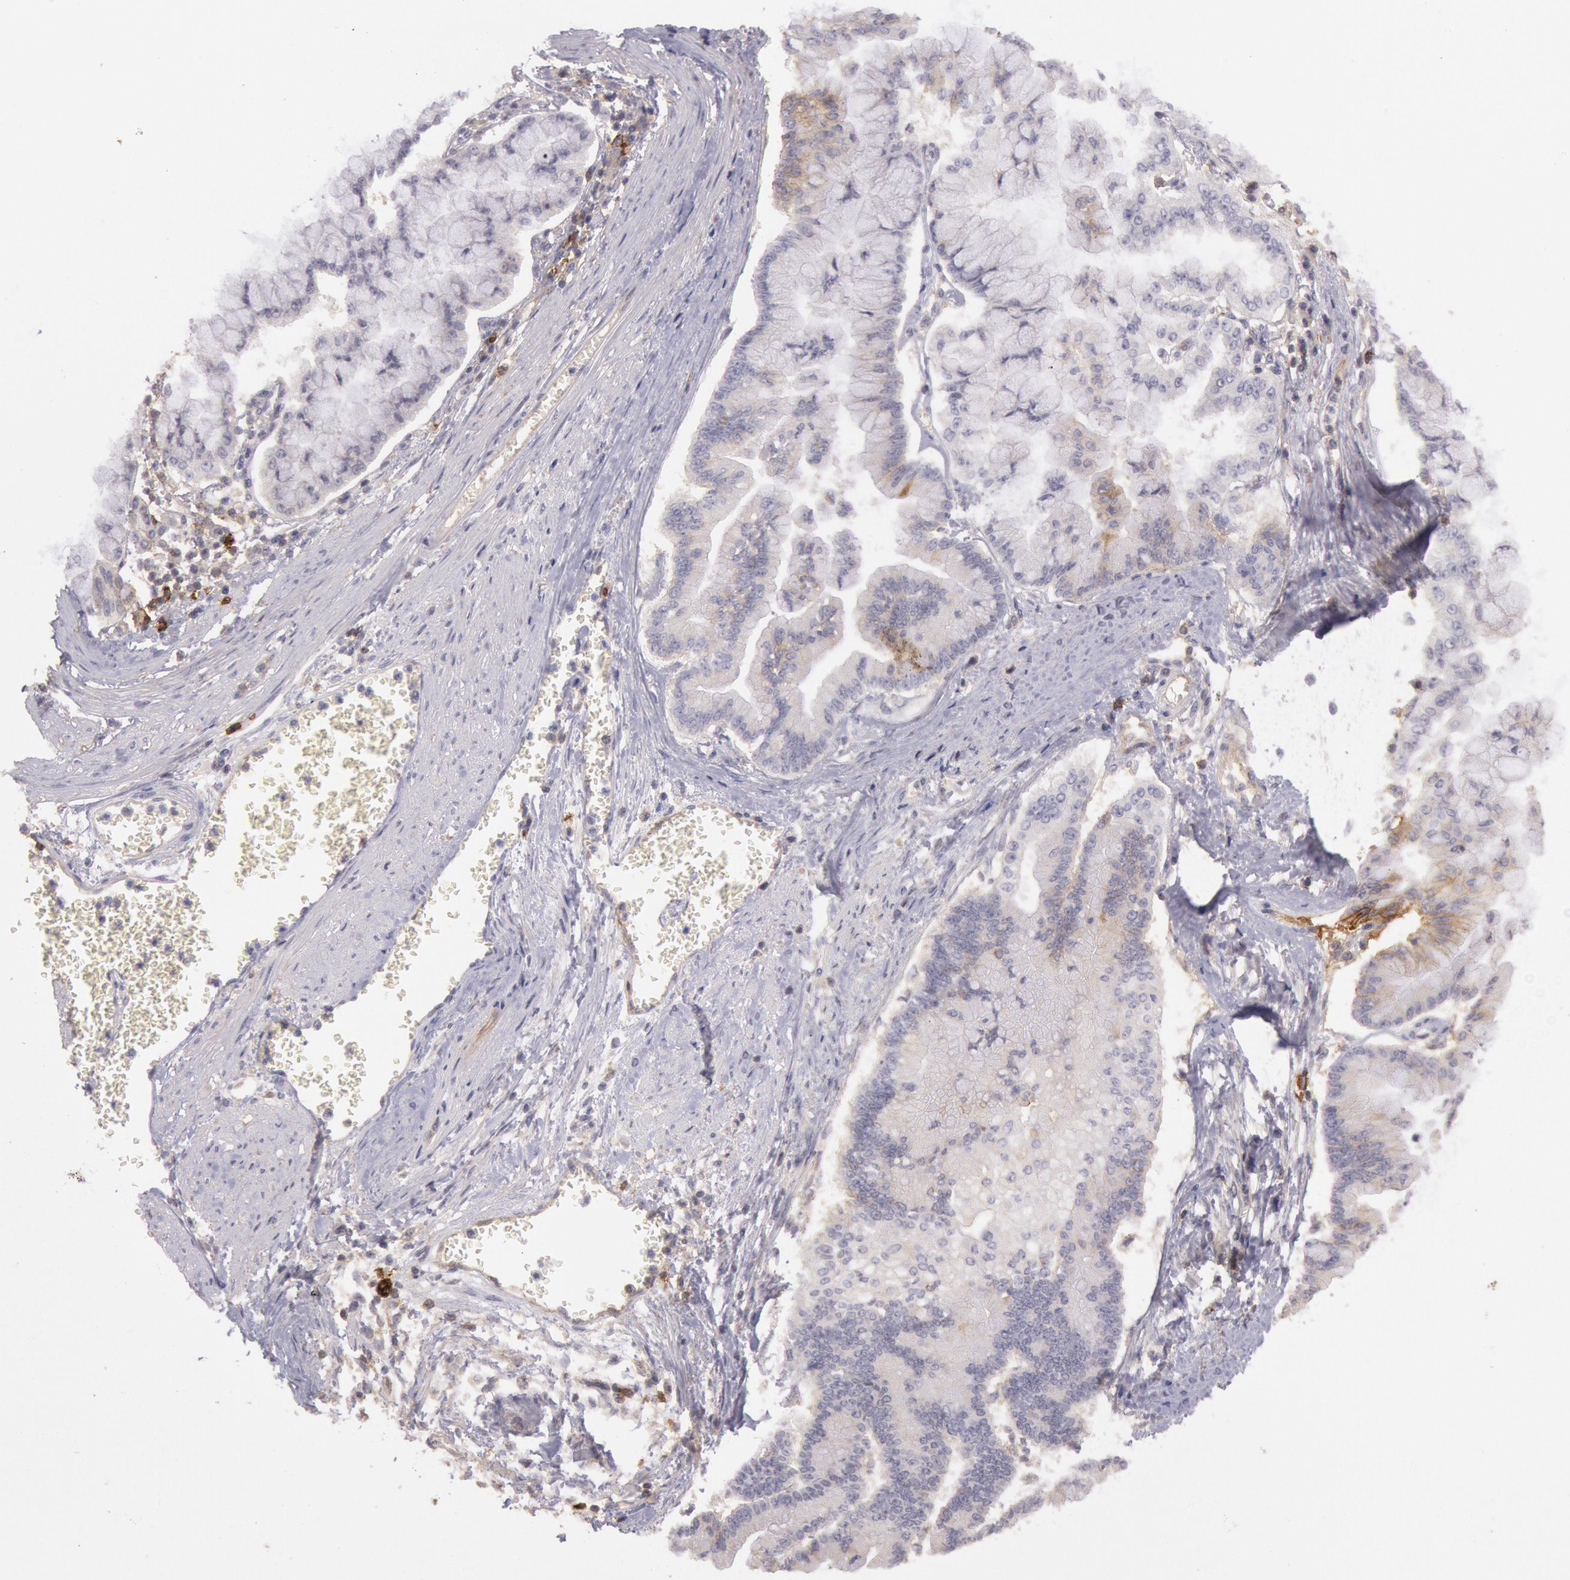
{"staining": {"intensity": "weak", "quantity": "<25%", "location": "cytoplasmic/membranous"}, "tissue": "liver cancer", "cell_type": "Tumor cells", "image_type": "cancer", "snomed": [{"axis": "morphology", "description": "Cholangiocarcinoma"}, {"axis": "topography", "description": "Liver"}], "caption": "This is a histopathology image of immunohistochemistry (IHC) staining of liver cancer (cholangiocarcinoma), which shows no staining in tumor cells.", "gene": "TRIB2", "patient": {"sex": "female", "age": 79}}